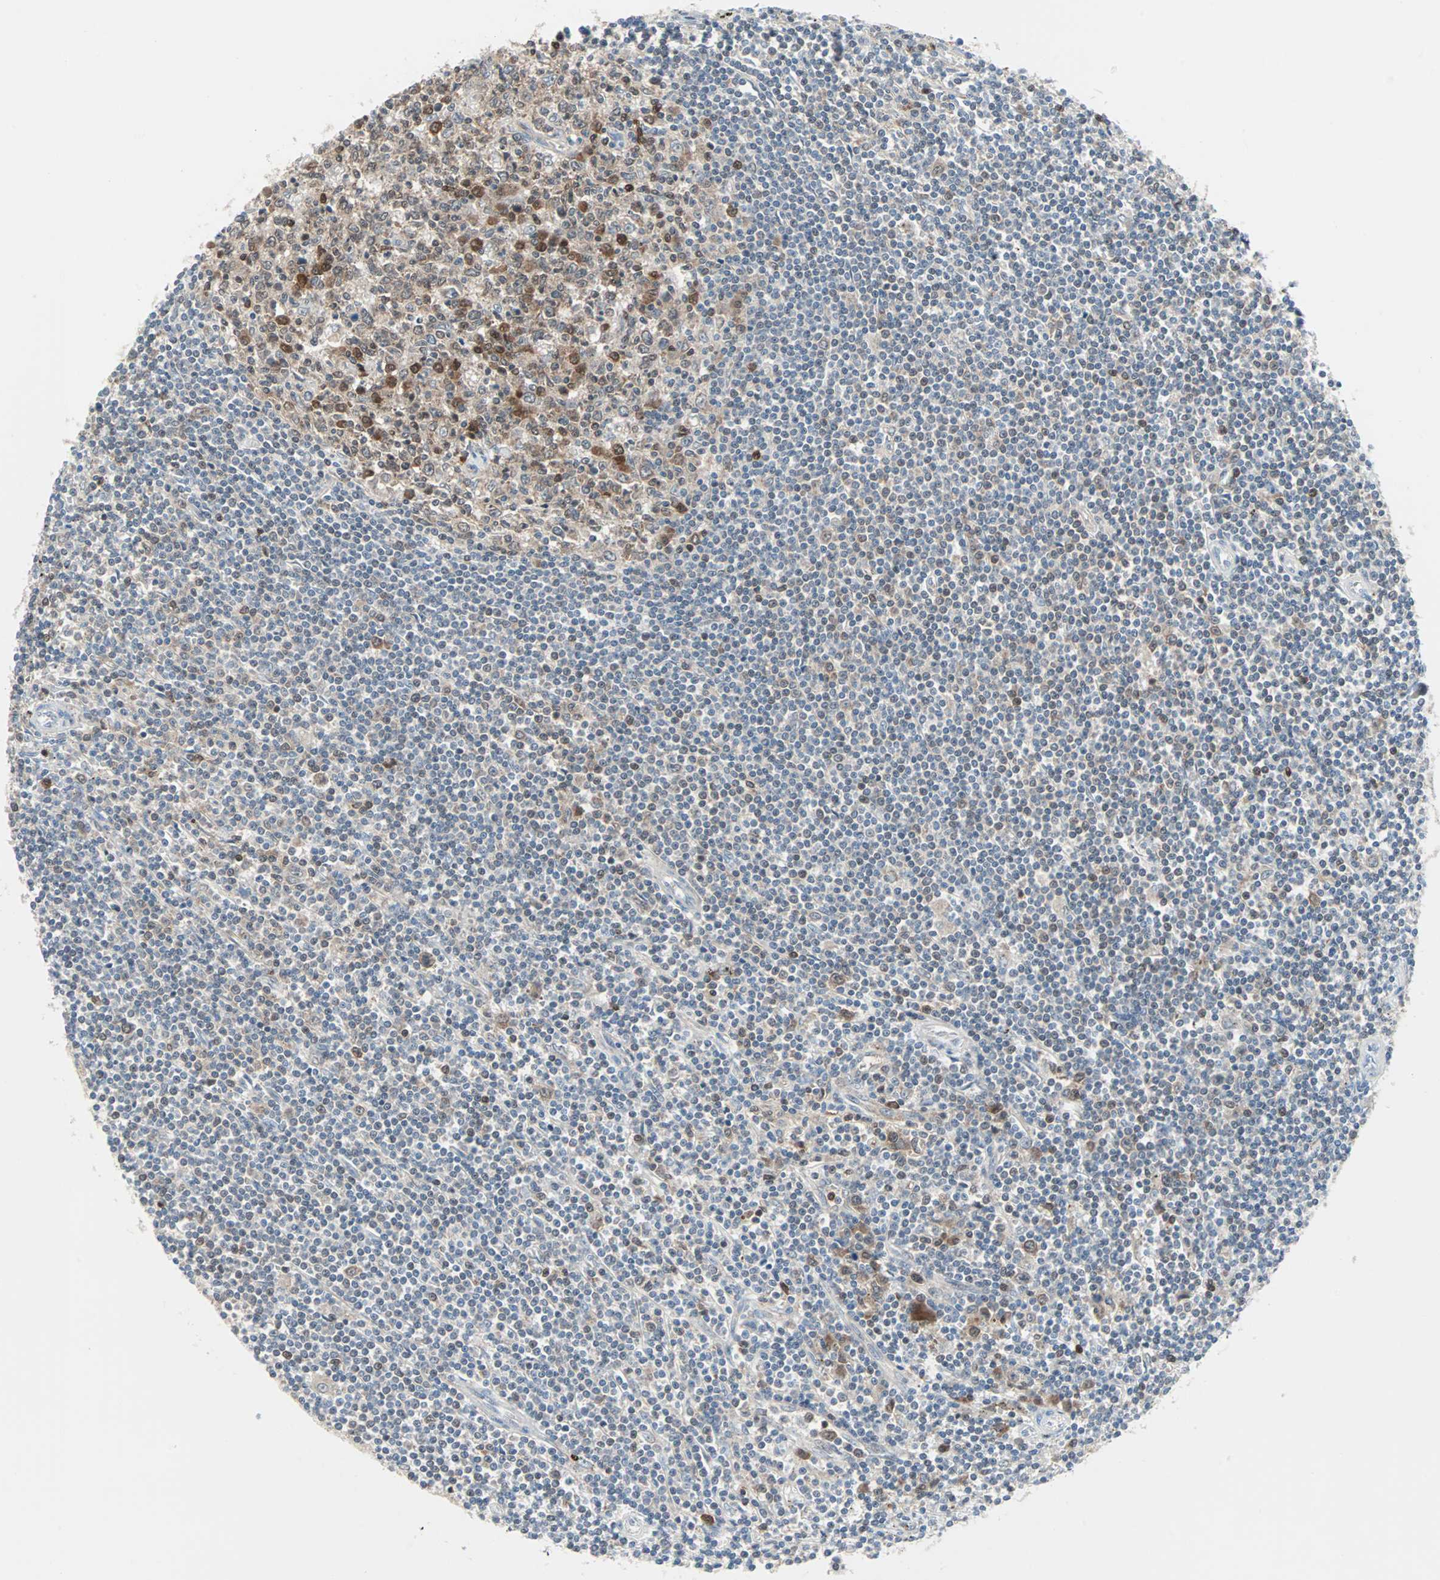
{"staining": {"intensity": "moderate", "quantity": "<25%", "location": "nuclear"}, "tissue": "lymphoma", "cell_type": "Tumor cells", "image_type": "cancer", "snomed": [{"axis": "morphology", "description": "Malignant lymphoma, non-Hodgkin's type, Low grade"}, {"axis": "topography", "description": "Spleen"}], "caption": "Protein staining reveals moderate nuclear positivity in approximately <25% of tumor cells in lymphoma.", "gene": "CASP3", "patient": {"sex": "male", "age": 76}}